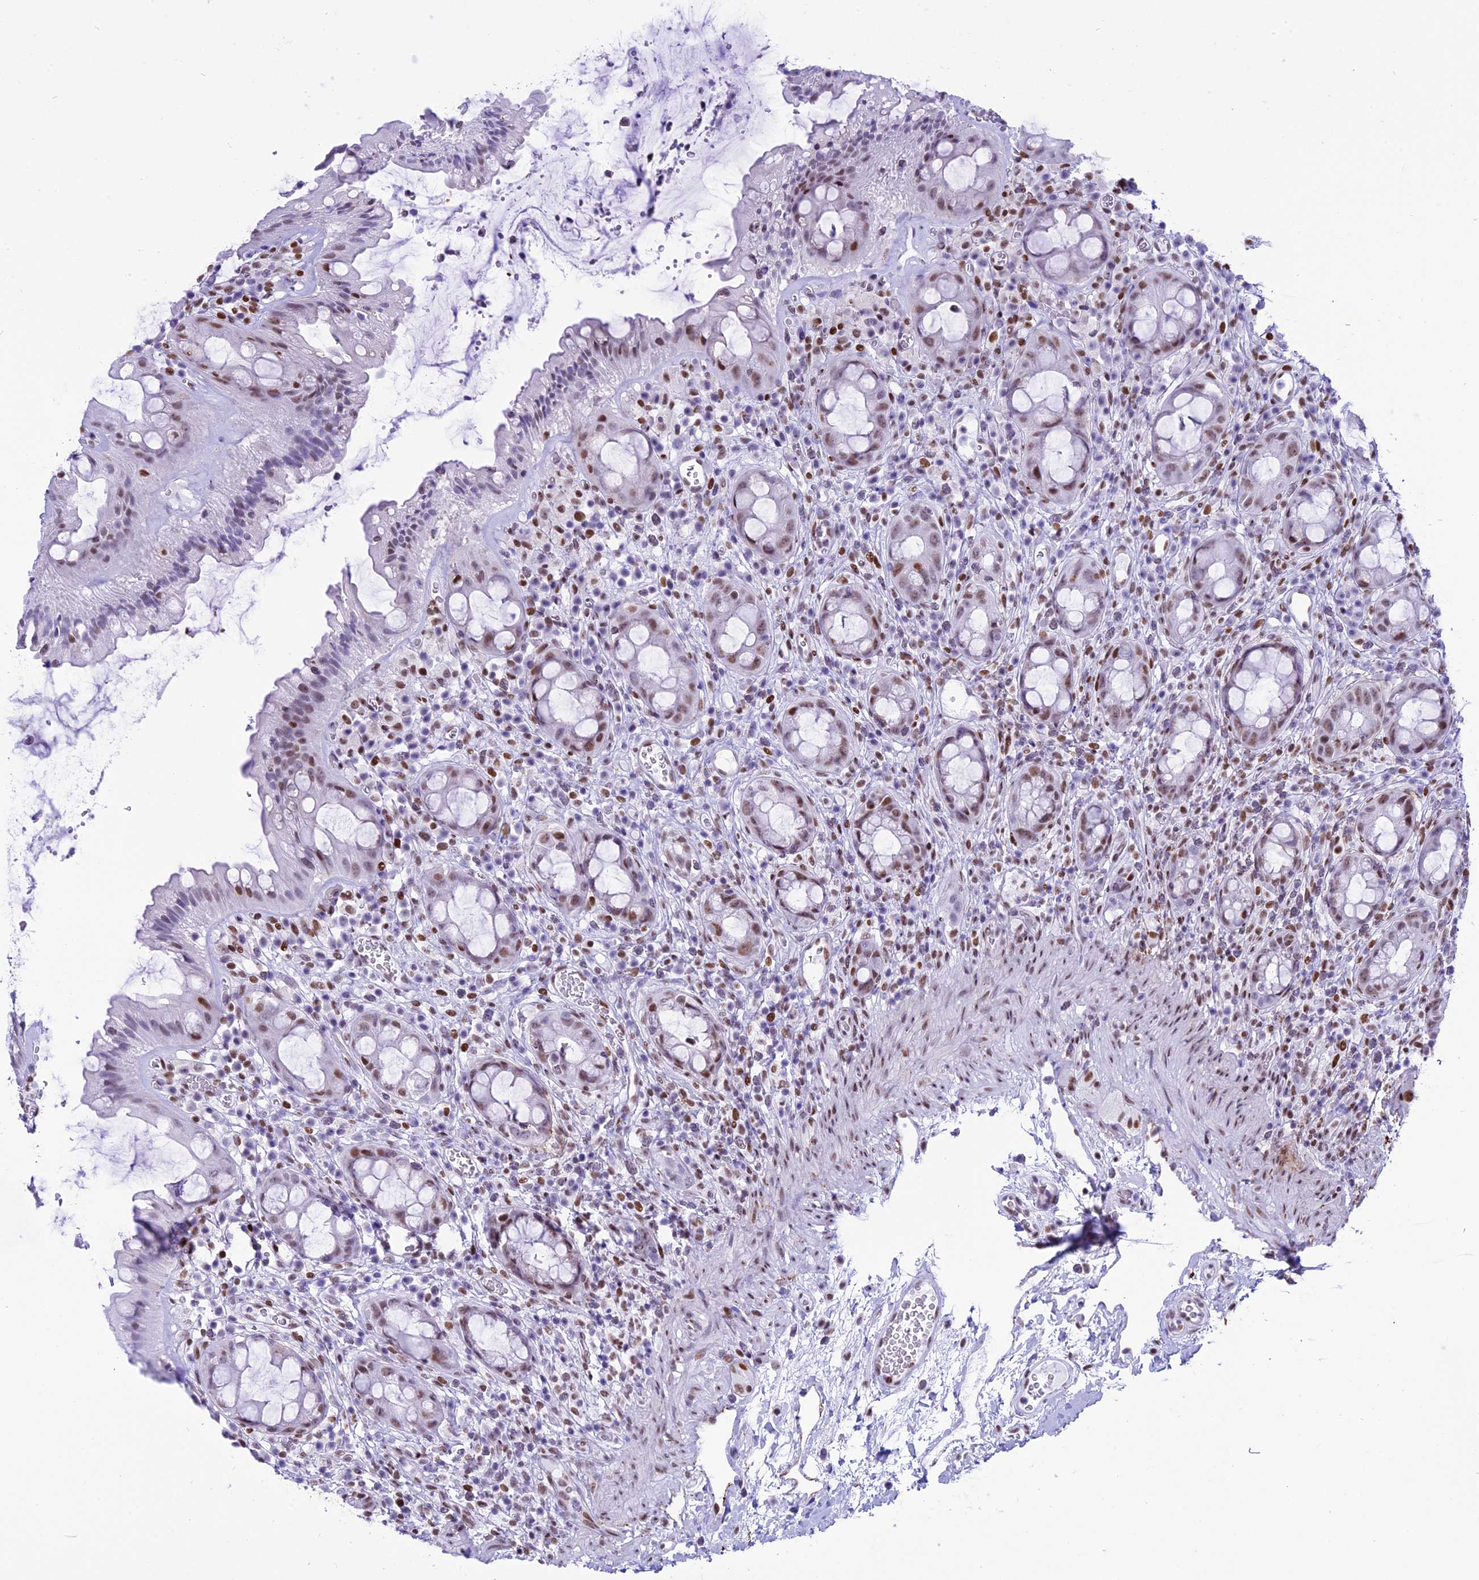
{"staining": {"intensity": "weak", "quantity": "25%-75%", "location": "nuclear"}, "tissue": "rectum", "cell_type": "Glandular cells", "image_type": "normal", "snomed": [{"axis": "morphology", "description": "Normal tissue, NOS"}, {"axis": "topography", "description": "Rectum"}], "caption": "About 25%-75% of glandular cells in unremarkable human rectum display weak nuclear protein staining as visualized by brown immunohistochemical staining.", "gene": "RPS6KB1", "patient": {"sex": "female", "age": 57}}